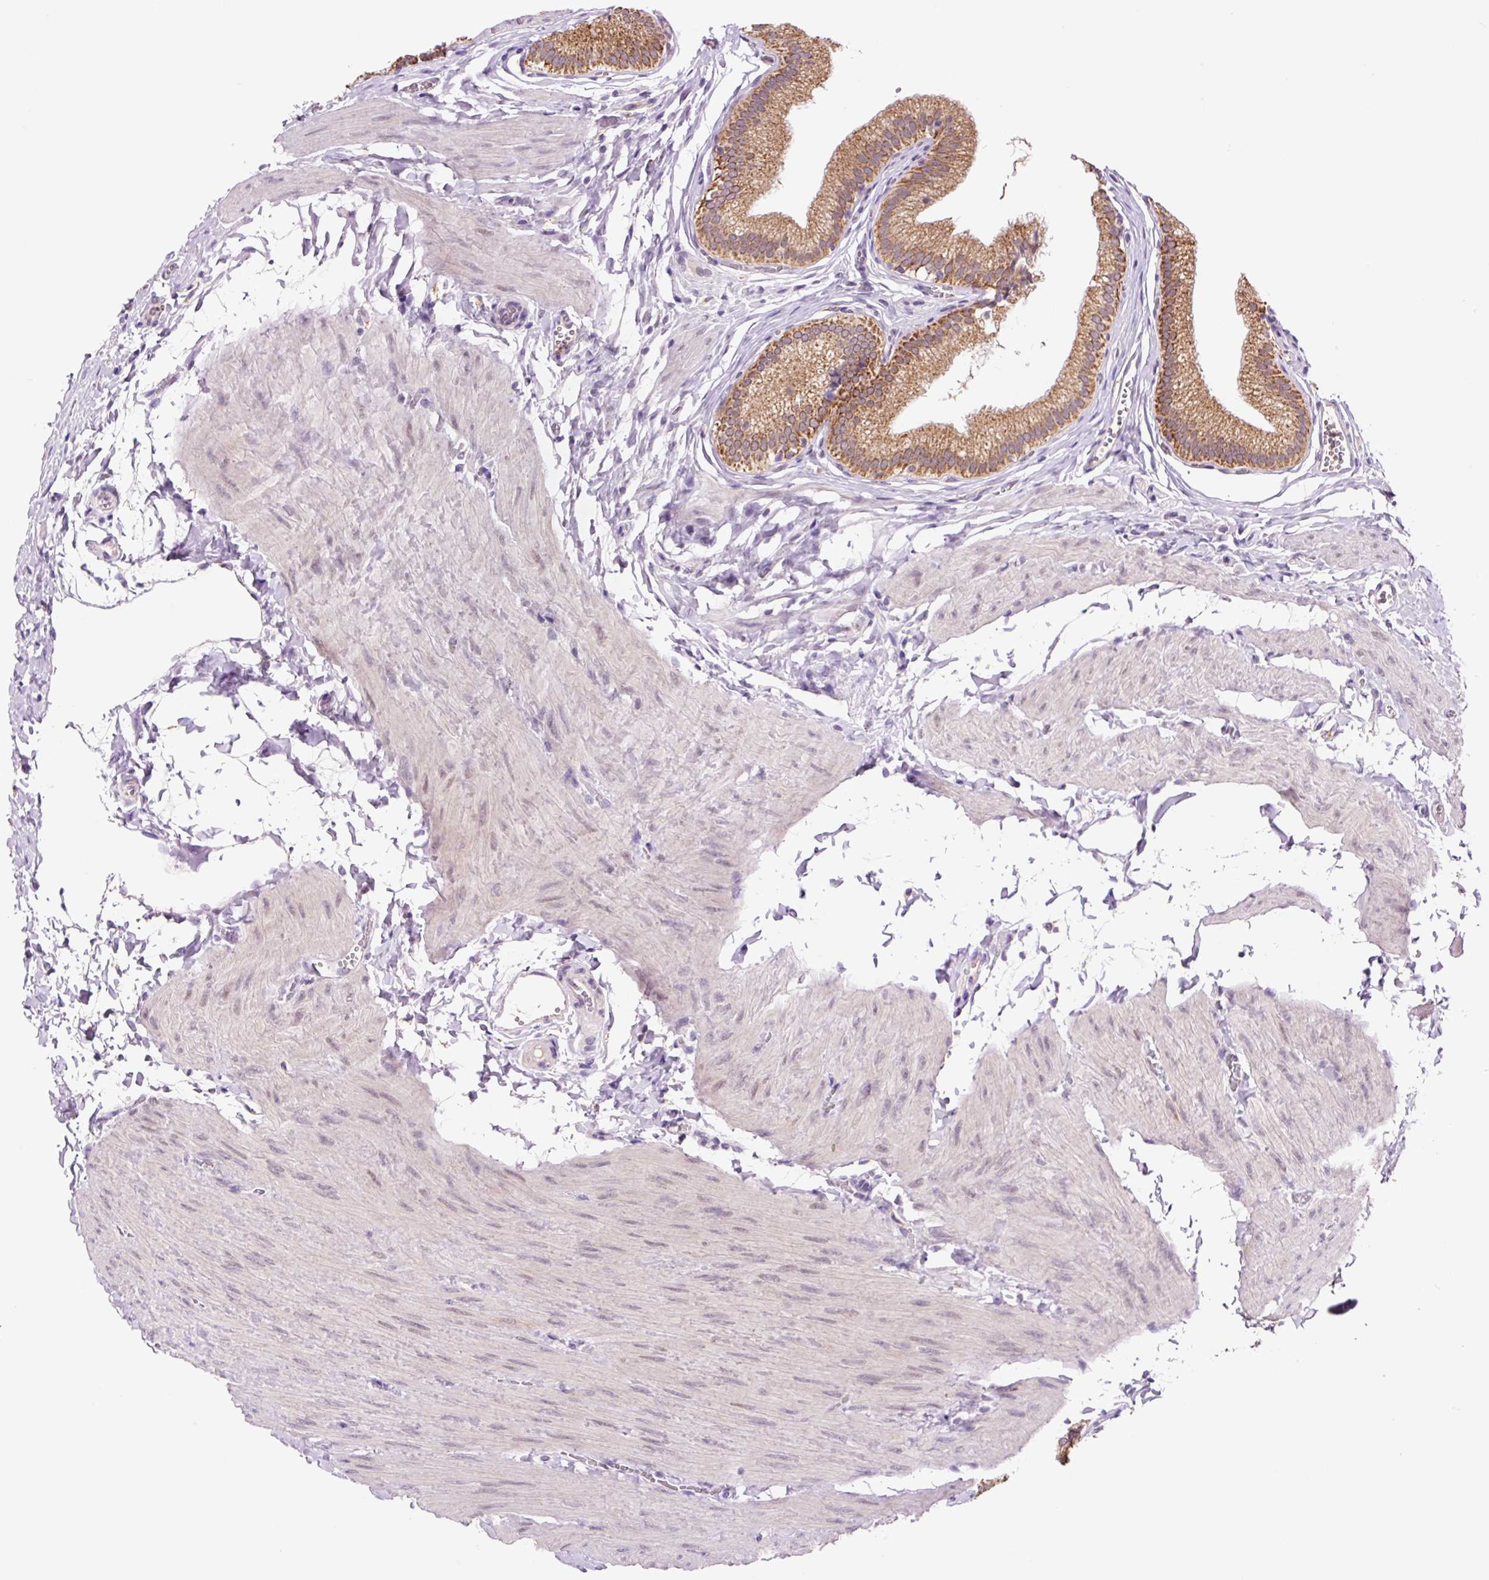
{"staining": {"intensity": "strong", "quantity": "25%-75%", "location": "cytoplasmic/membranous"}, "tissue": "gallbladder", "cell_type": "Glandular cells", "image_type": "normal", "snomed": [{"axis": "morphology", "description": "Normal tissue, NOS"}, {"axis": "topography", "description": "Gallbladder"}, {"axis": "topography", "description": "Peripheral nerve tissue"}], "caption": "An IHC histopathology image of benign tissue is shown. Protein staining in brown shows strong cytoplasmic/membranous positivity in gallbladder within glandular cells.", "gene": "PCK2", "patient": {"sex": "male", "age": 17}}